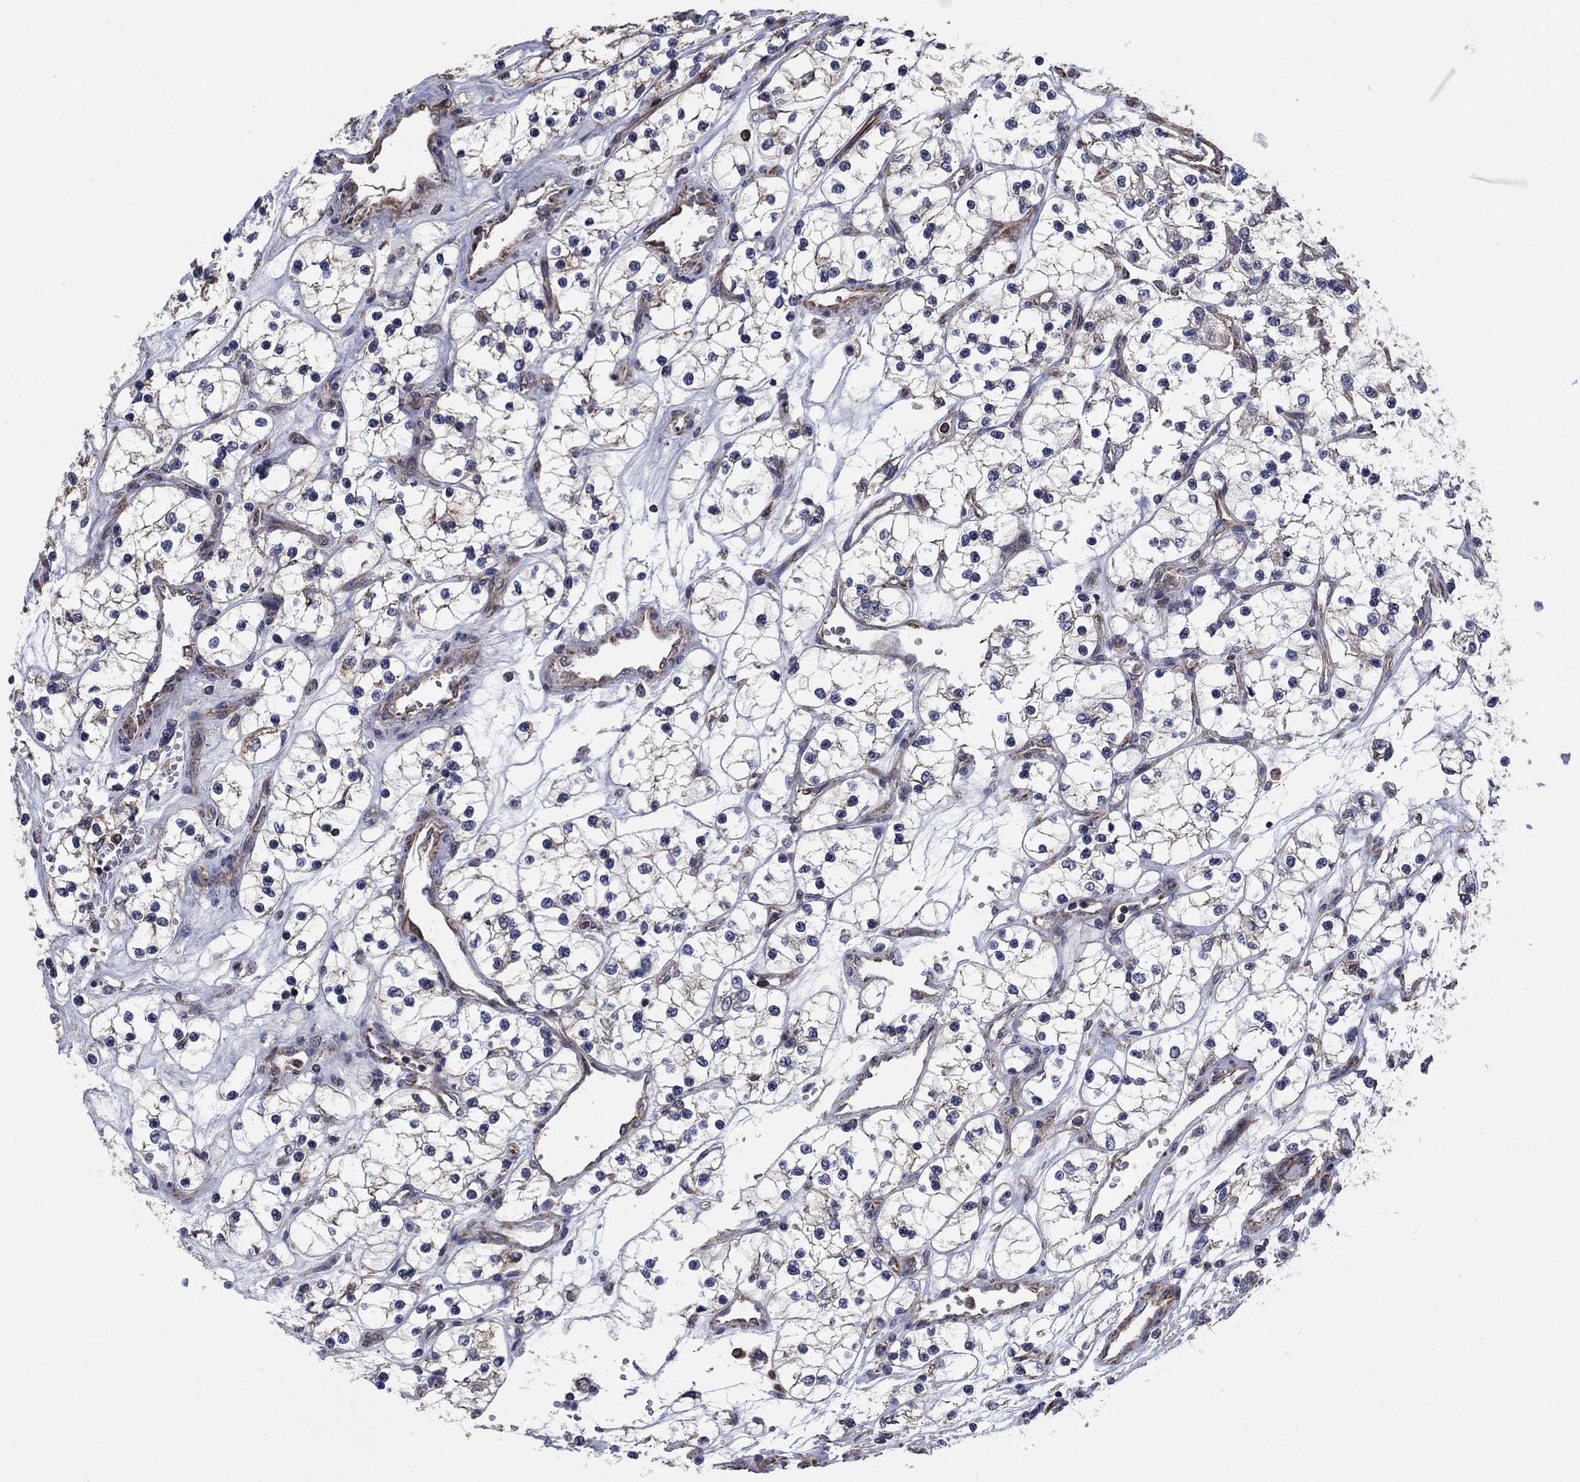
{"staining": {"intensity": "weak", "quantity": "<25%", "location": "cytoplasmic/membranous"}, "tissue": "renal cancer", "cell_type": "Tumor cells", "image_type": "cancer", "snomed": [{"axis": "morphology", "description": "Adenocarcinoma, NOS"}, {"axis": "topography", "description": "Kidney"}], "caption": "DAB immunohistochemical staining of human renal adenocarcinoma displays no significant positivity in tumor cells. The staining is performed using DAB brown chromogen with nuclei counter-stained in using hematoxylin.", "gene": "NDUFC1", "patient": {"sex": "female", "age": 69}}